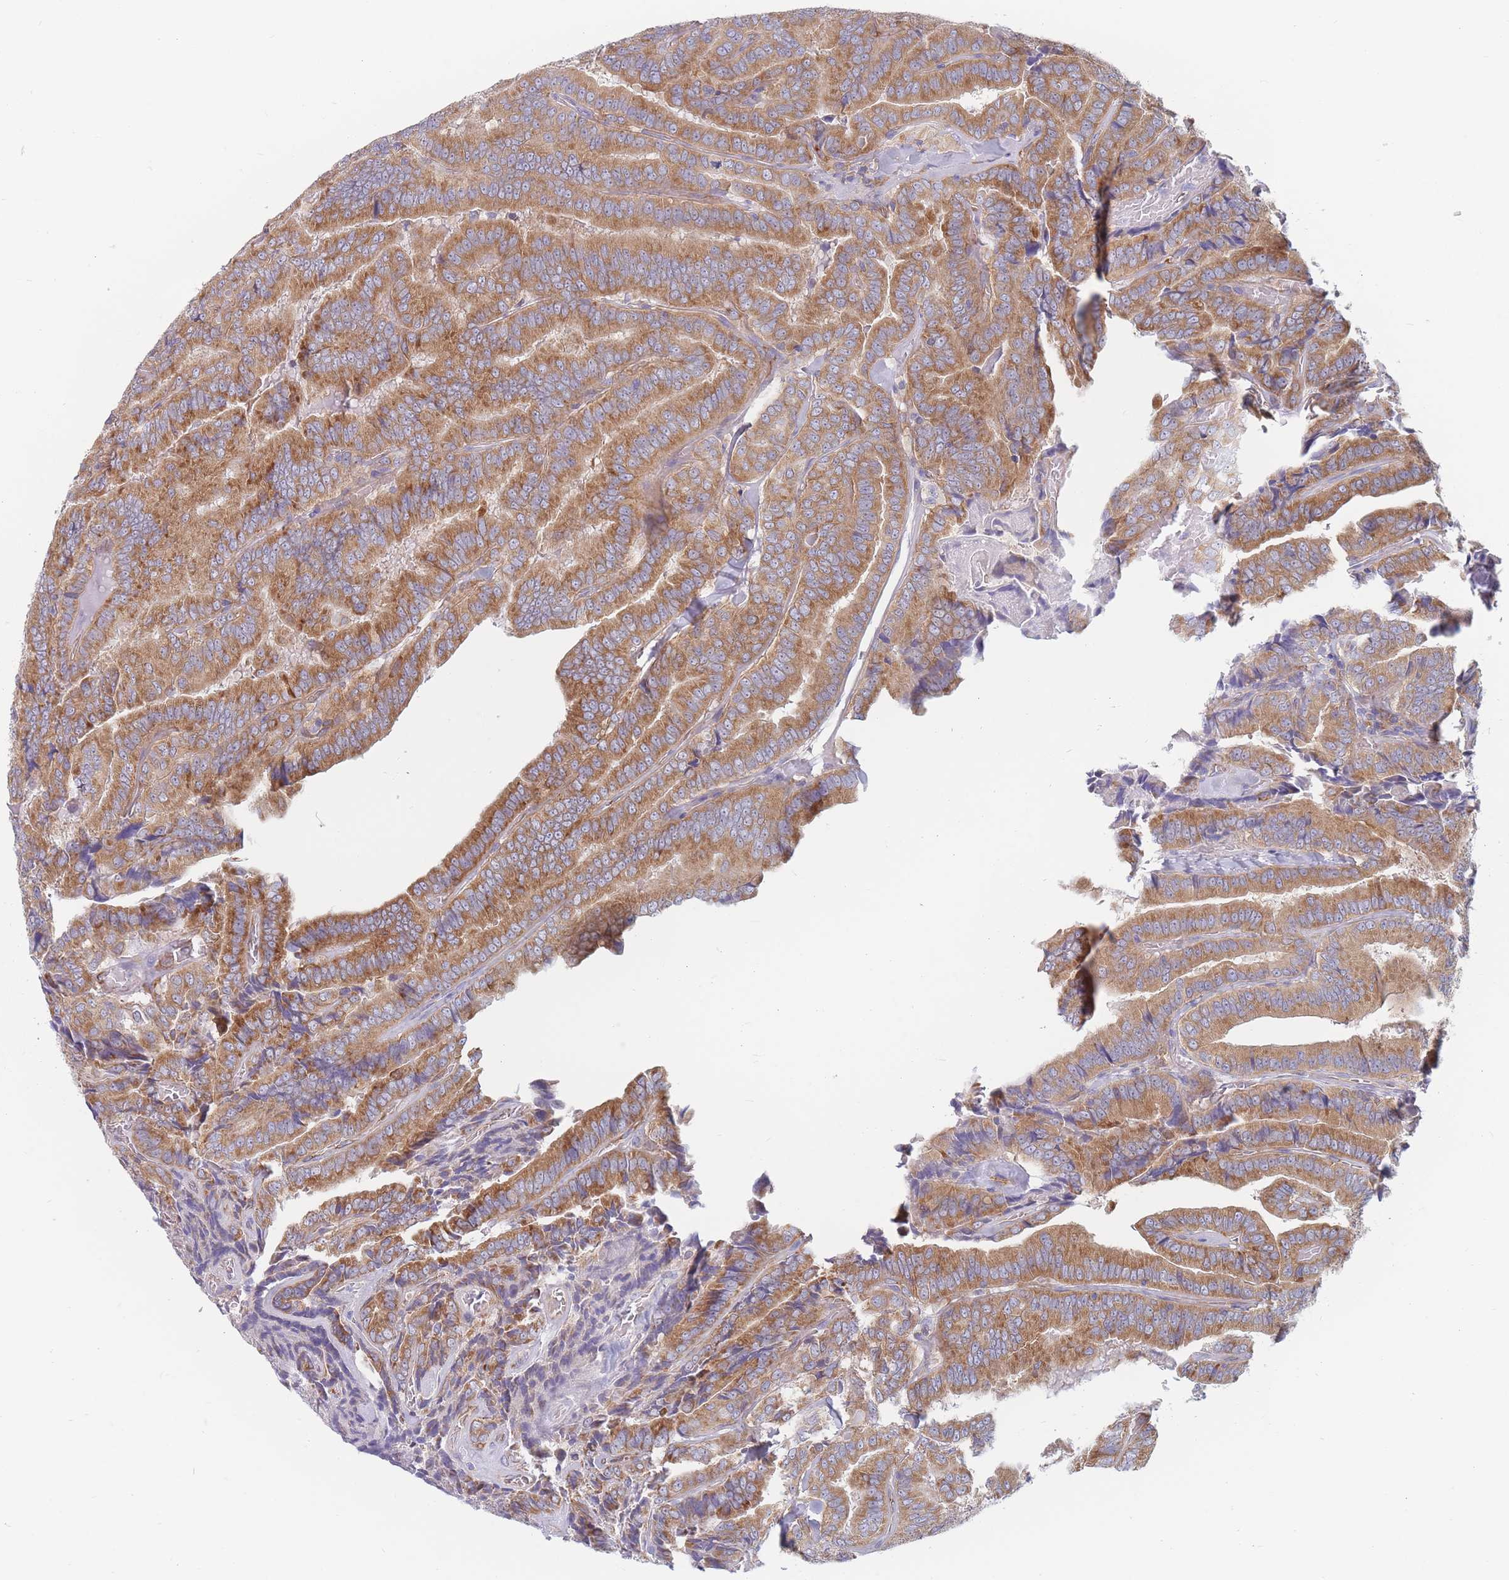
{"staining": {"intensity": "moderate", "quantity": ">75%", "location": "cytoplasmic/membranous"}, "tissue": "thyroid cancer", "cell_type": "Tumor cells", "image_type": "cancer", "snomed": [{"axis": "morphology", "description": "Papillary adenocarcinoma, NOS"}, {"axis": "topography", "description": "Thyroid gland"}], "caption": "Tumor cells display moderate cytoplasmic/membranous expression in approximately >75% of cells in thyroid cancer (papillary adenocarcinoma). (brown staining indicates protein expression, while blue staining denotes nuclei).", "gene": "MAP1S", "patient": {"sex": "male", "age": 61}}